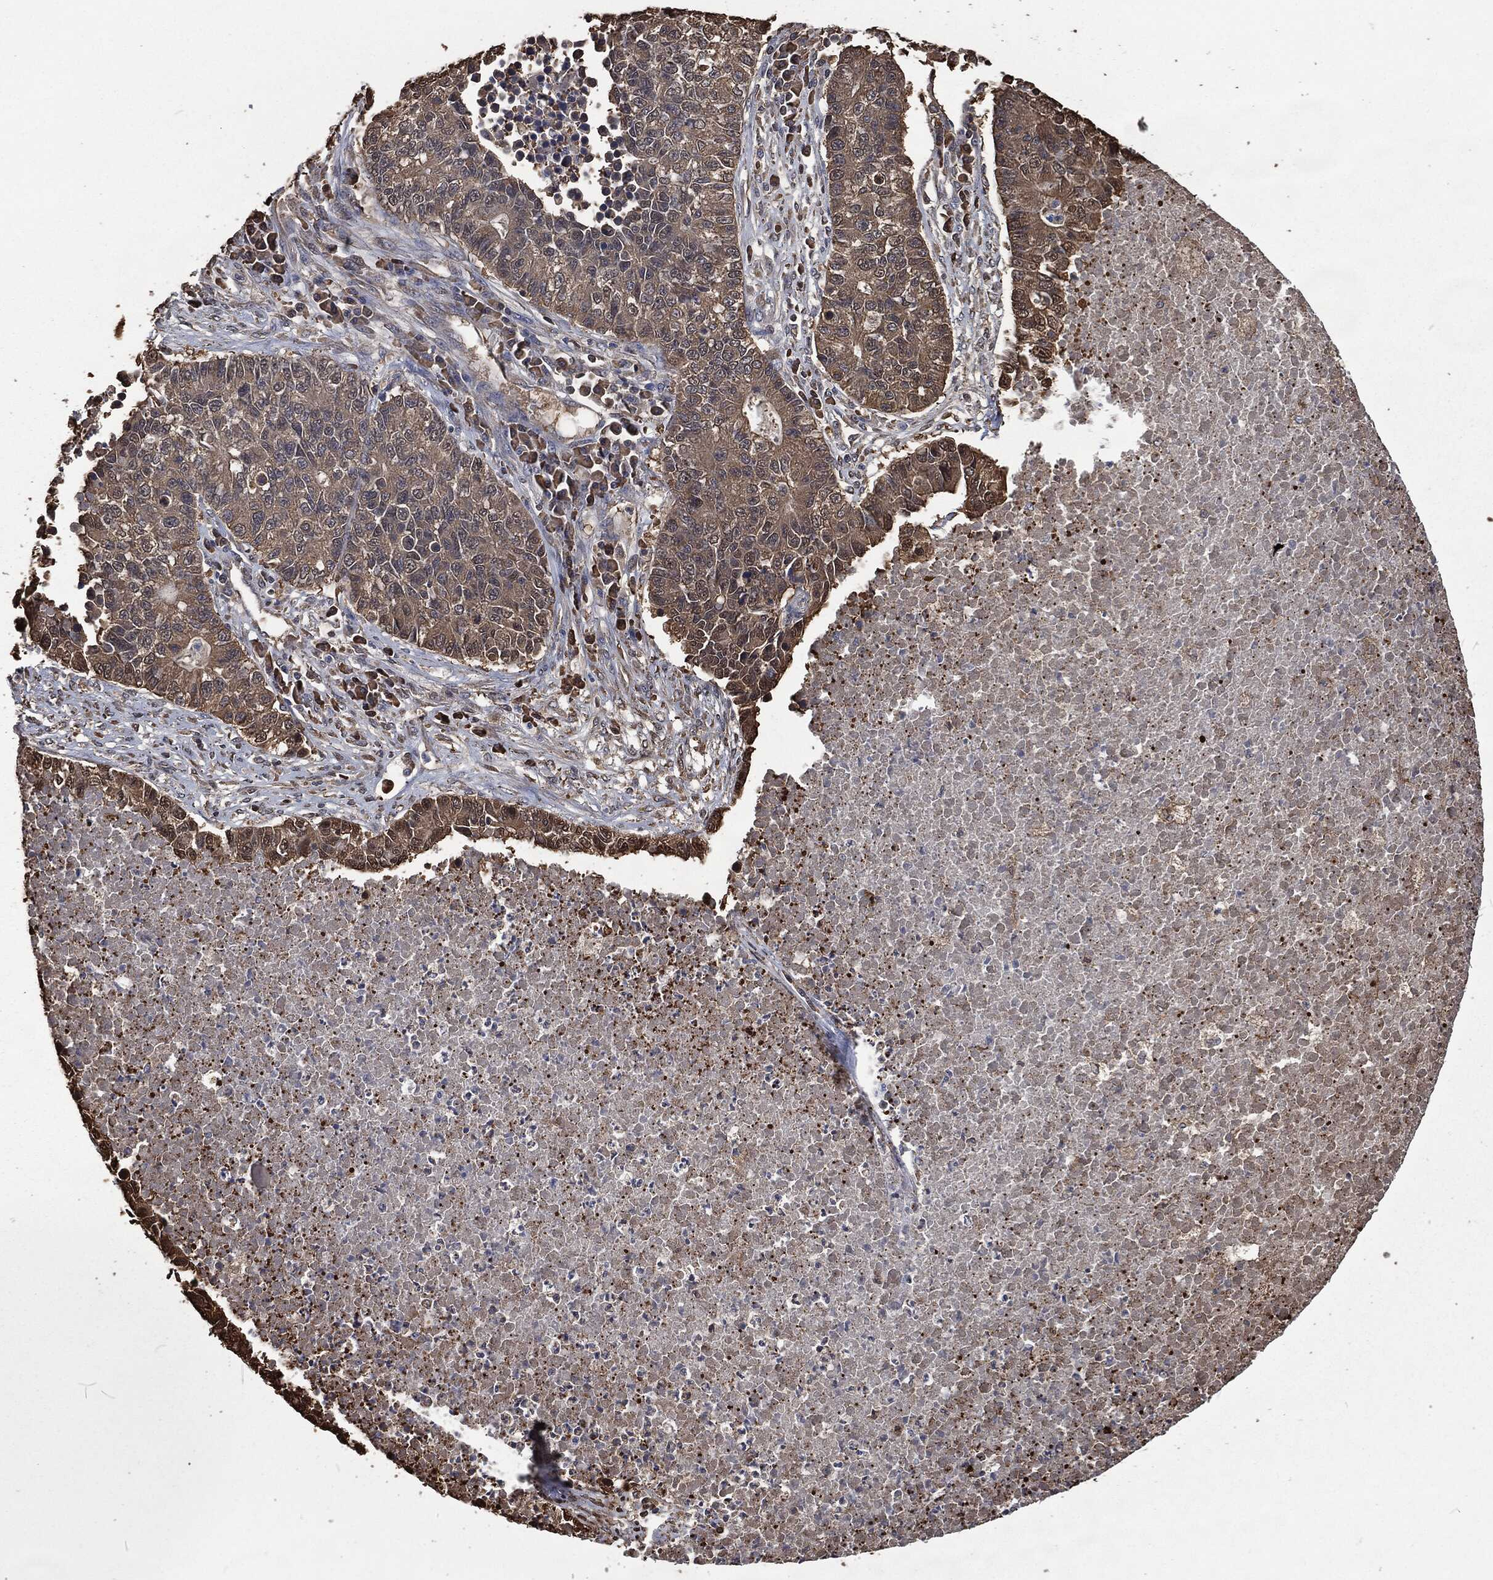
{"staining": {"intensity": "moderate", "quantity": "<25%", "location": "cytoplasmic/membranous"}, "tissue": "lung cancer", "cell_type": "Tumor cells", "image_type": "cancer", "snomed": [{"axis": "morphology", "description": "Adenocarcinoma, NOS"}, {"axis": "topography", "description": "Lung"}], "caption": "A photomicrograph of human lung adenocarcinoma stained for a protein displays moderate cytoplasmic/membranous brown staining in tumor cells. The protein is stained brown, and the nuclei are stained in blue (DAB IHC with brightfield microscopy, high magnification).", "gene": "PRDX4", "patient": {"sex": "male", "age": 57}}